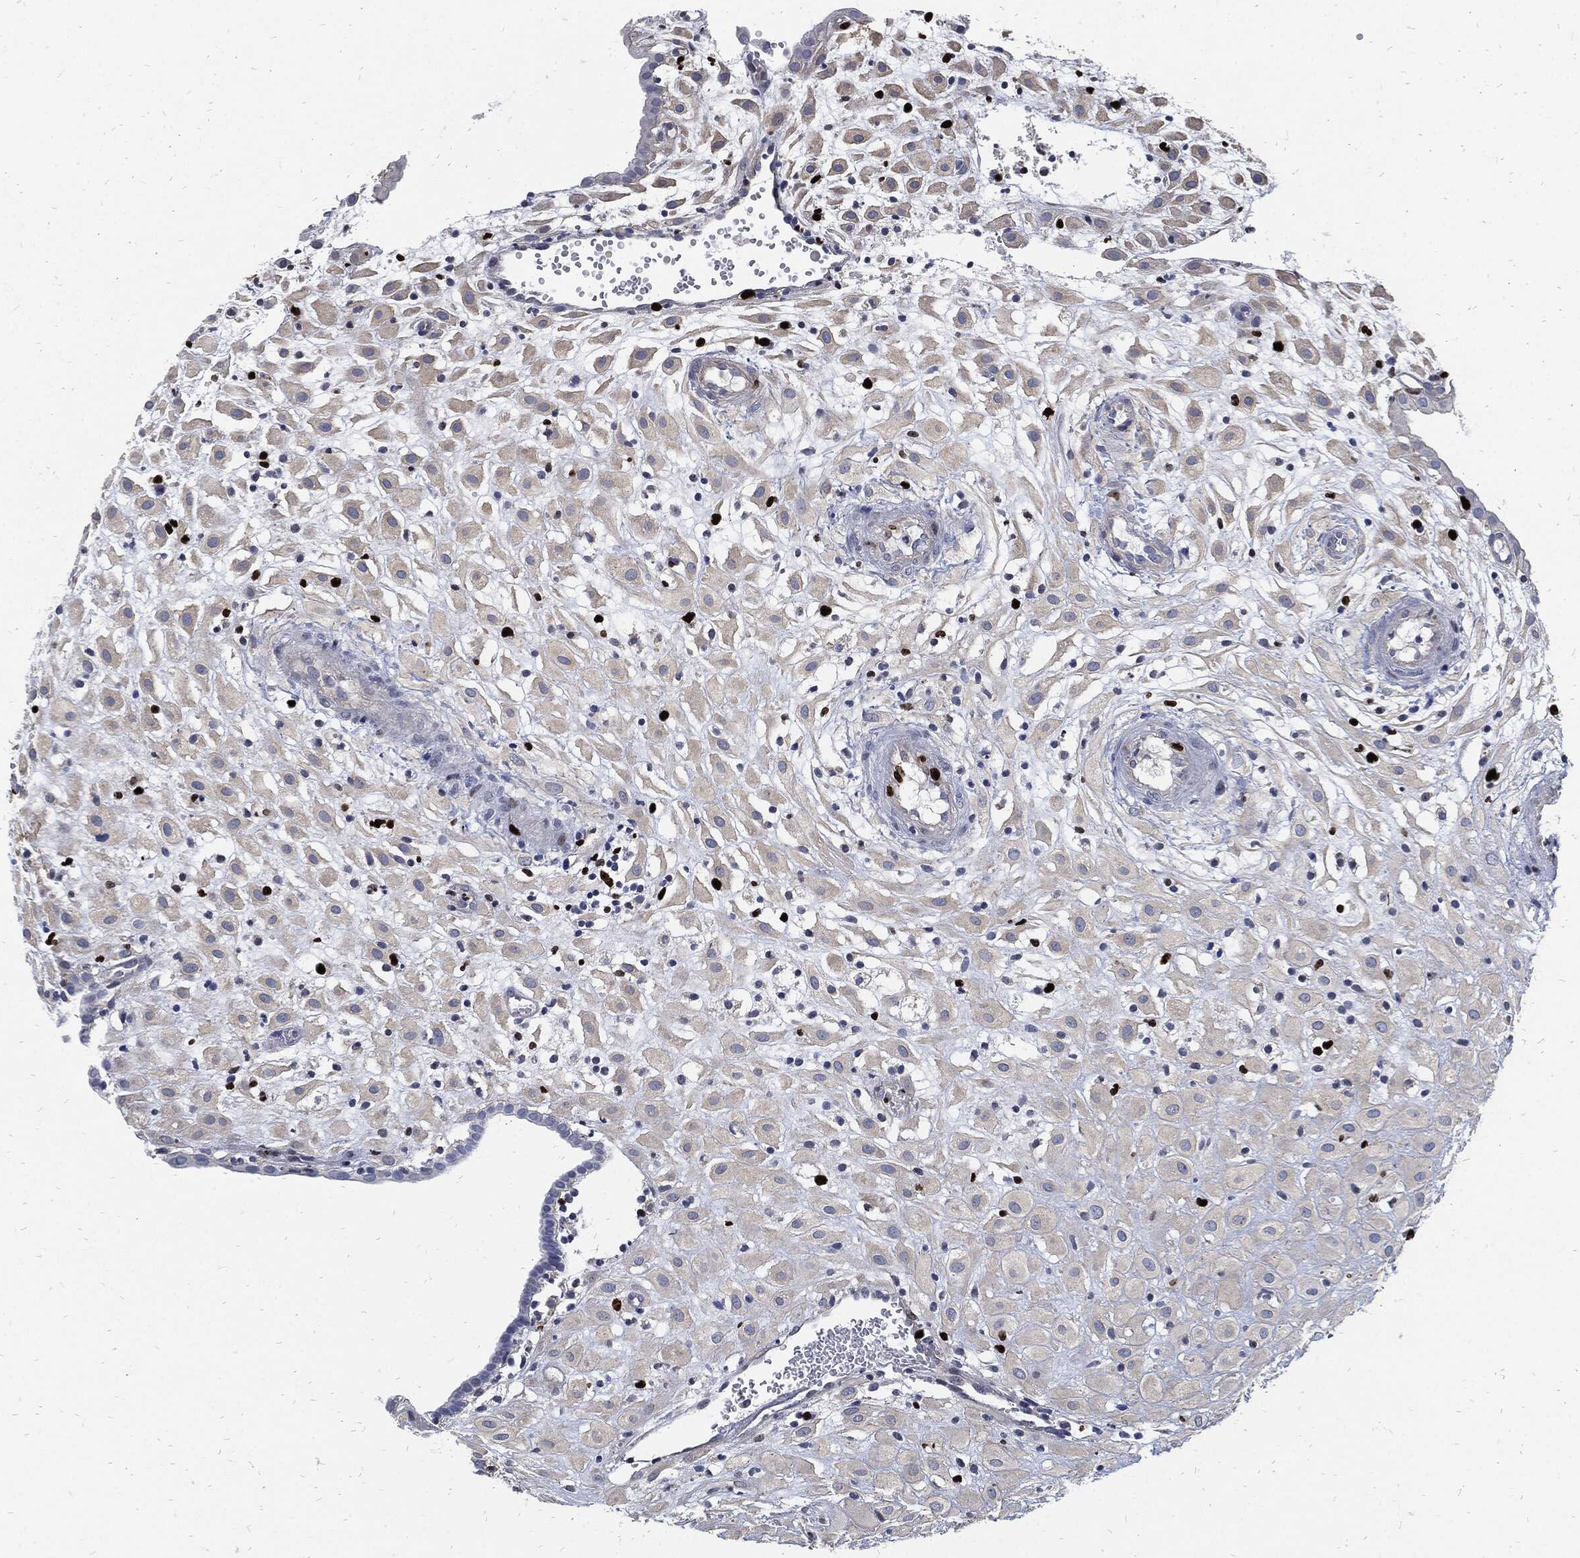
{"staining": {"intensity": "negative", "quantity": "none", "location": "none"}, "tissue": "placenta", "cell_type": "Decidual cells", "image_type": "normal", "snomed": [{"axis": "morphology", "description": "Normal tissue, NOS"}, {"axis": "topography", "description": "Placenta"}], "caption": "DAB immunohistochemical staining of benign human placenta displays no significant positivity in decidual cells. (Stains: DAB IHC with hematoxylin counter stain, Microscopy: brightfield microscopy at high magnification).", "gene": "MKI67", "patient": {"sex": "female", "age": 24}}